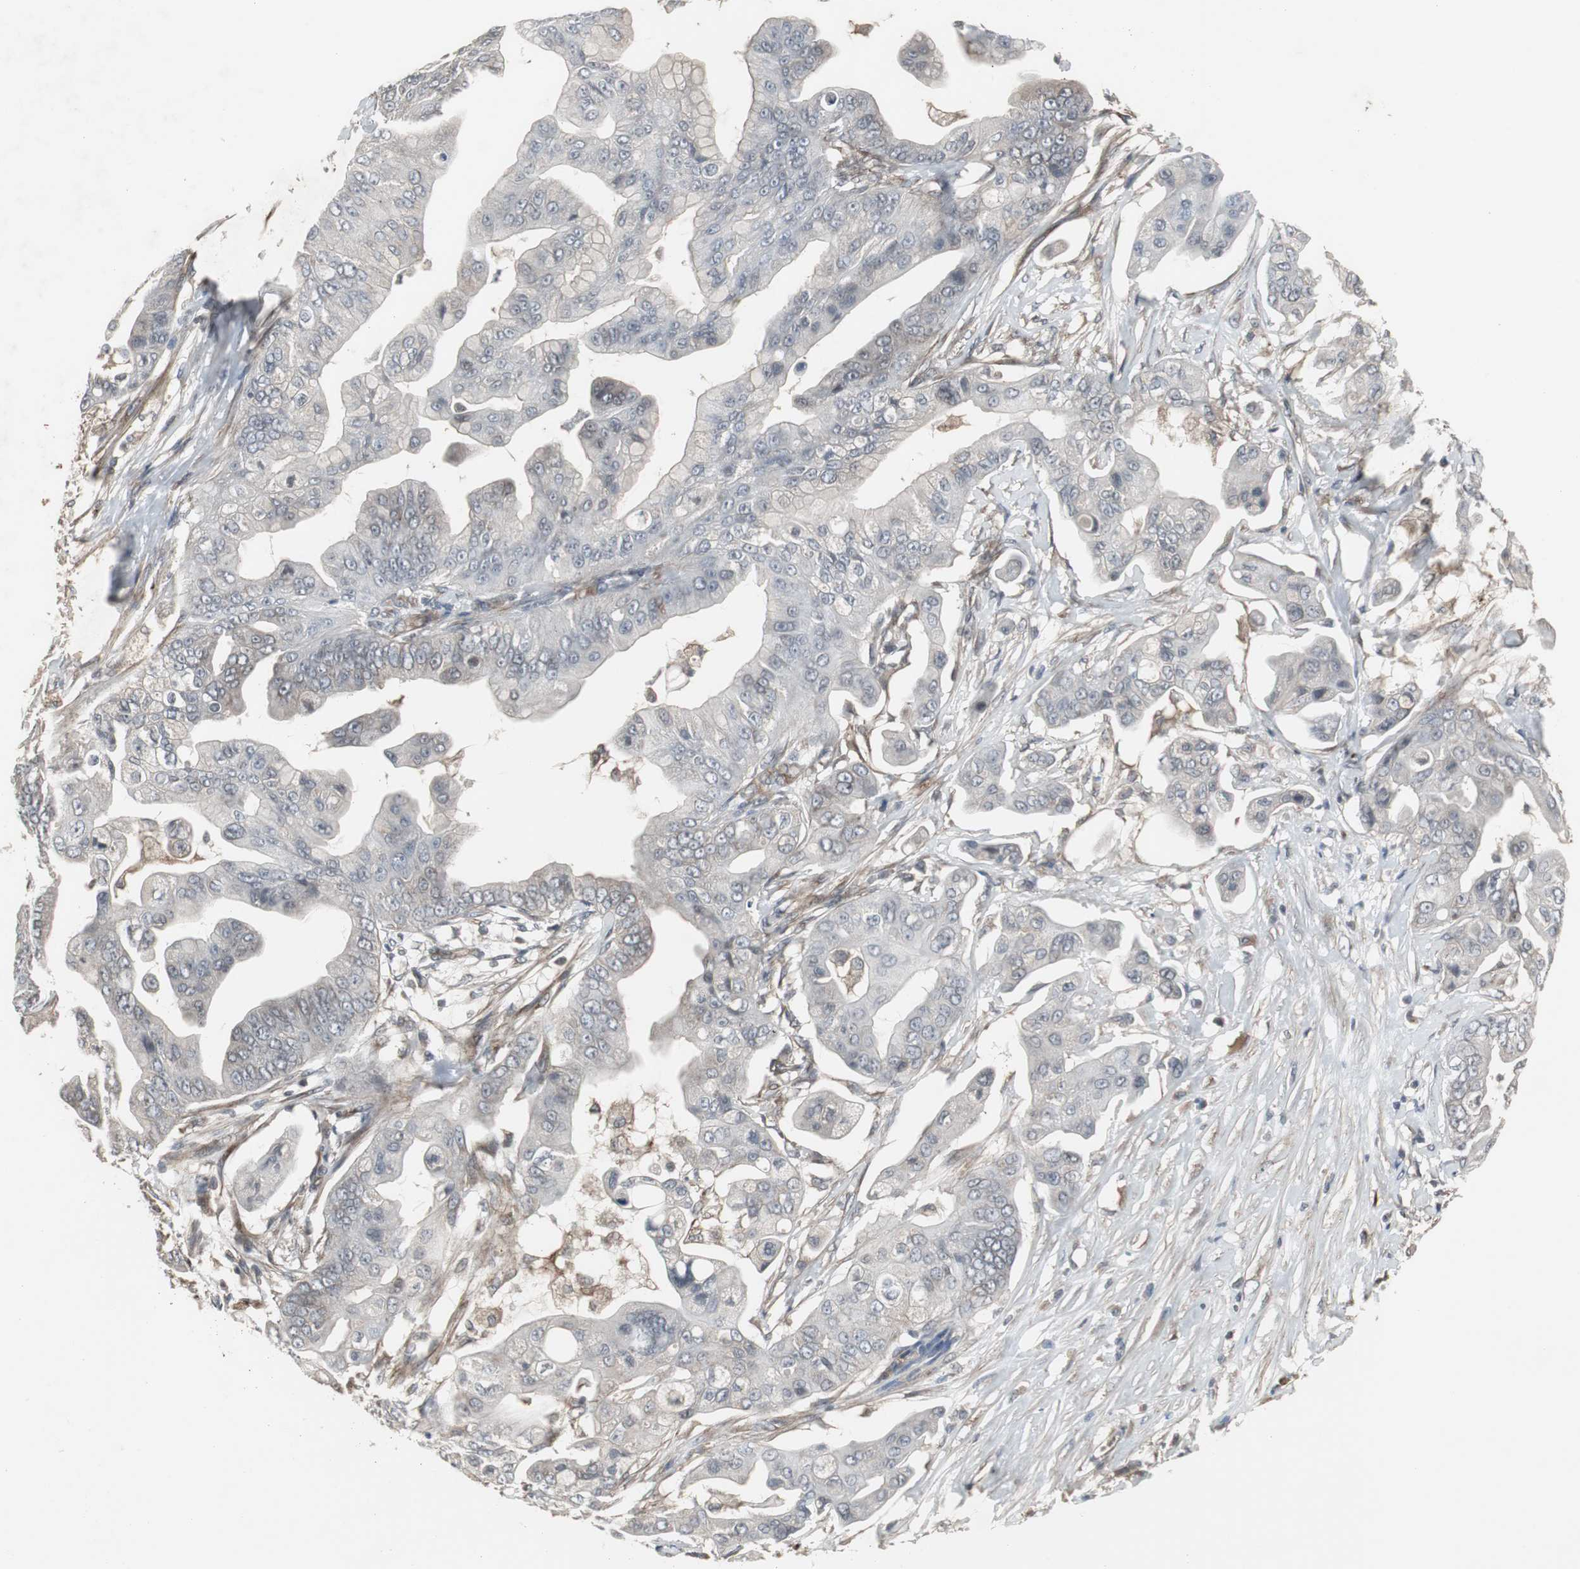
{"staining": {"intensity": "negative", "quantity": "none", "location": "none"}, "tissue": "pancreatic cancer", "cell_type": "Tumor cells", "image_type": "cancer", "snomed": [{"axis": "morphology", "description": "Adenocarcinoma, NOS"}, {"axis": "topography", "description": "Pancreas"}], "caption": "Tumor cells show no significant protein positivity in pancreatic cancer (adenocarcinoma). The staining was performed using DAB (3,3'-diaminobenzidine) to visualize the protein expression in brown, while the nuclei were stained in blue with hematoxylin (Magnification: 20x).", "gene": "ATP2B2", "patient": {"sex": "female", "age": 75}}